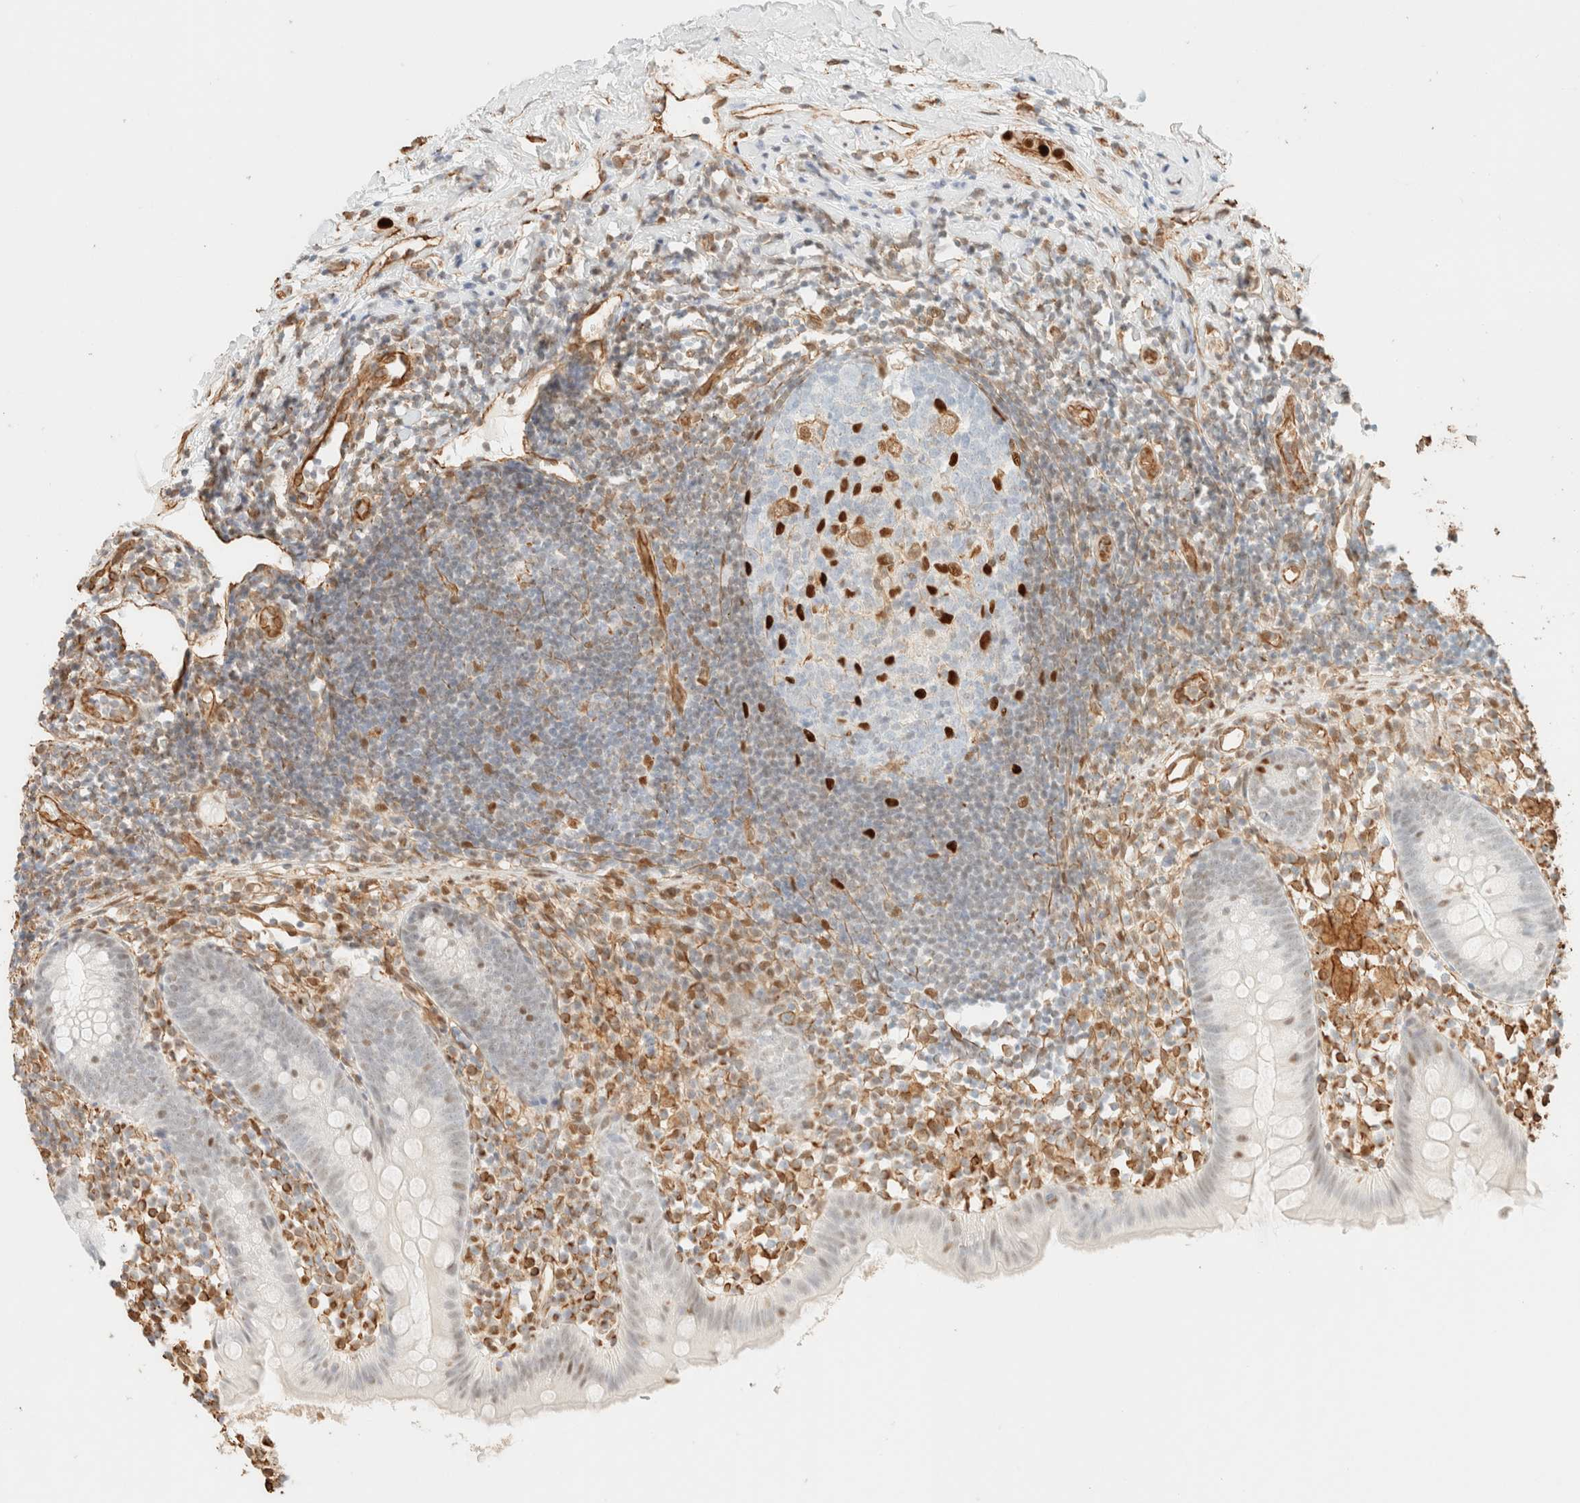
{"staining": {"intensity": "weak", "quantity": "<25%", "location": "nuclear"}, "tissue": "appendix", "cell_type": "Glandular cells", "image_type": "normal", "snomed": [{"axis": "morphology", "description": "Normal tissue, NOS"}, {"axis": "topography", "description": "Appendix"}], "caption": "Immunohistochemical staining of normal human appendix reveals no significant staining in glandular cells.", "gene": "ZSCAN18", "patient": {"sex": "female", "age": 20}}